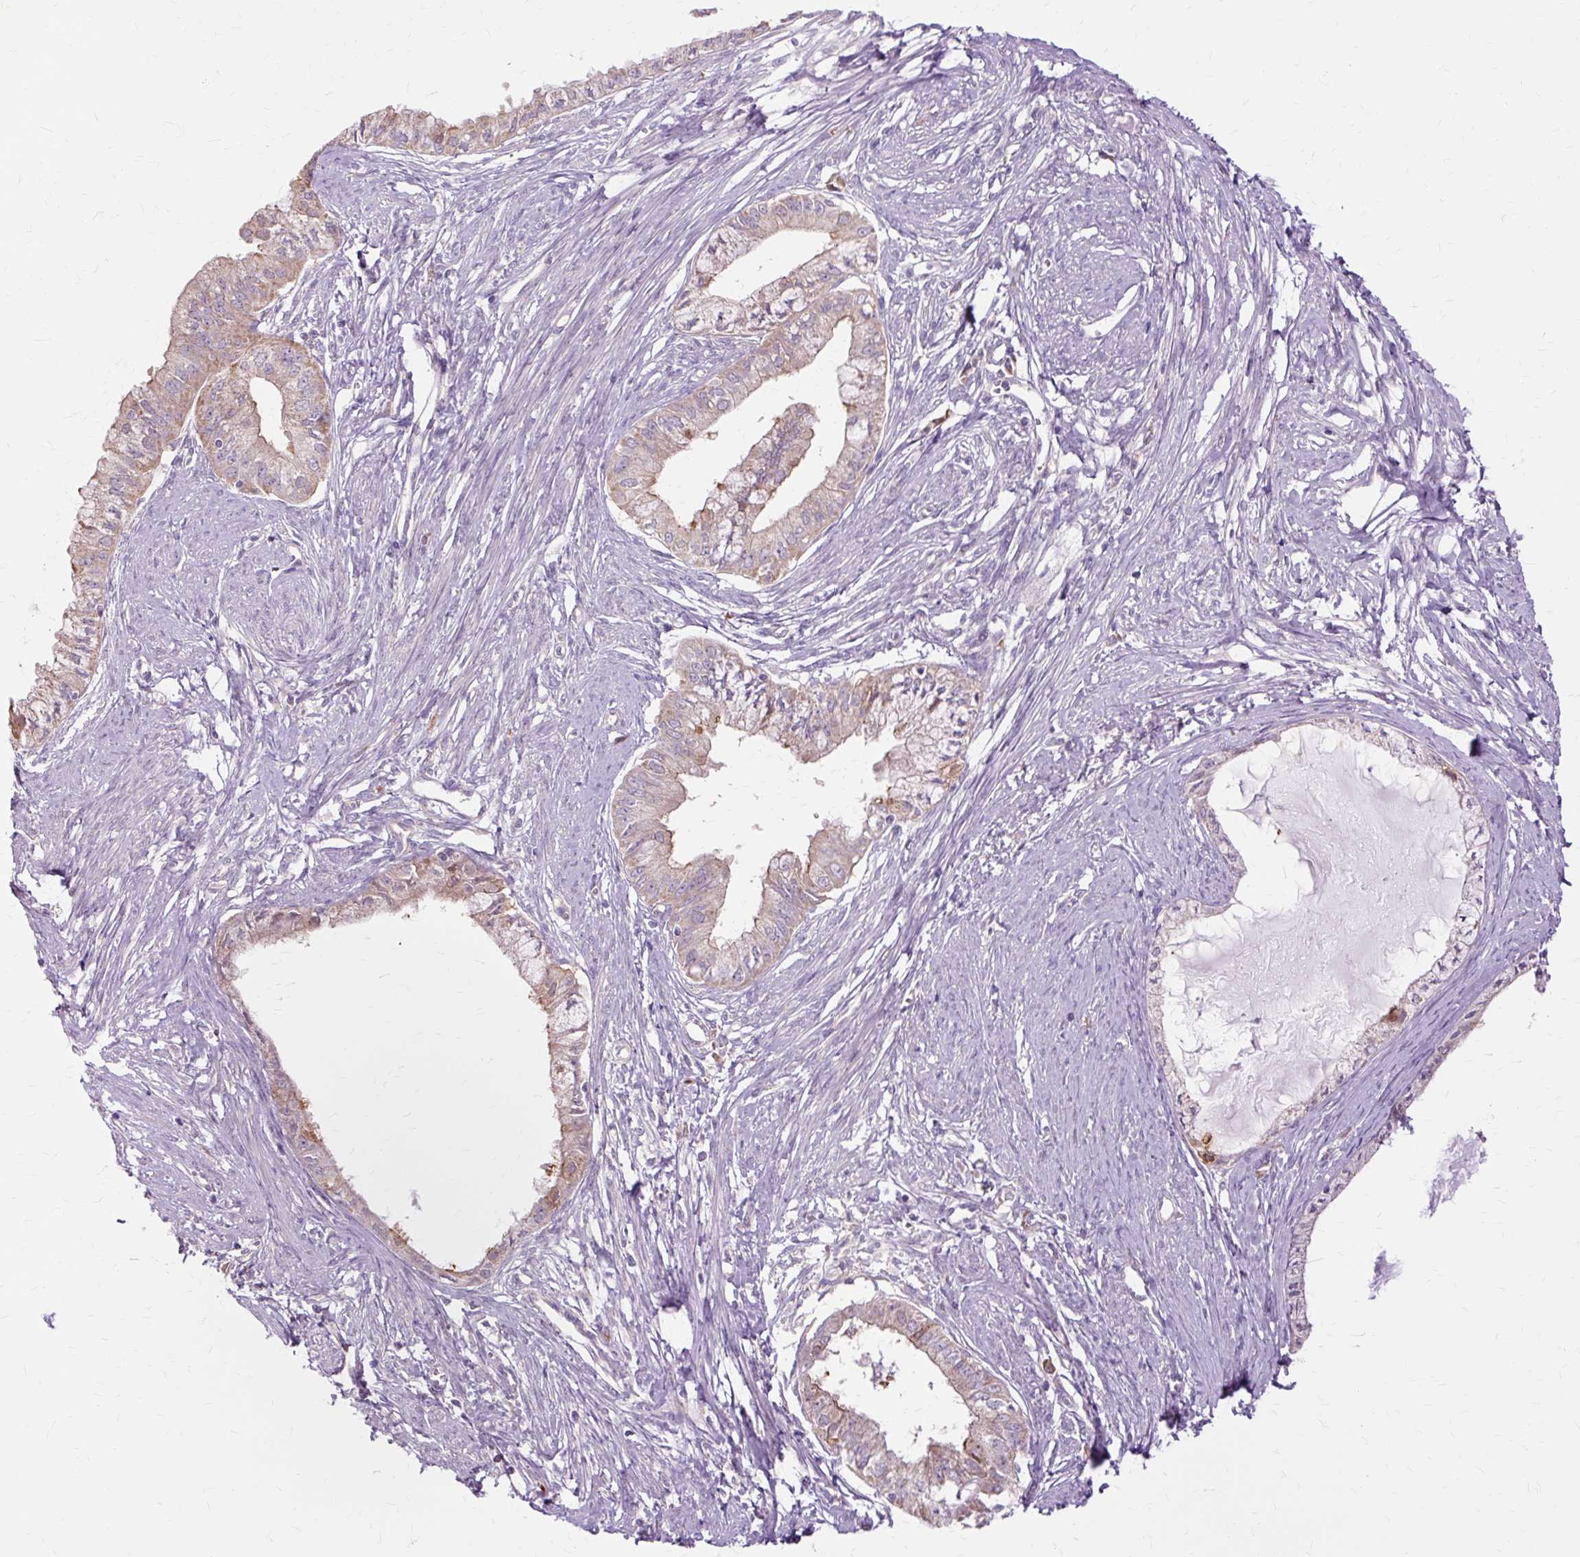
{"staining": {"intensity": "moderate", "quantity": "<25%", "location": "cytoplasmic/membranous"}, "tissue": "endometrial cancer", "cell_type": "Tumor cells", "image_type": "cancer", "snomed": [{"axis": "morphology", "description": "Adenocarcinoma, NOS"}, {"axis": "topography", "description": "Endometrium"}], "caption": "Human endometrial cancer (adenocarcinoma) stained with a brown dye demonstrates moderate cytoplasmic/membranous positive positivity in approximately <25% of tumor cells.", "gene": "PDZD2", "patient": {"sex": "female", "age": 76}}